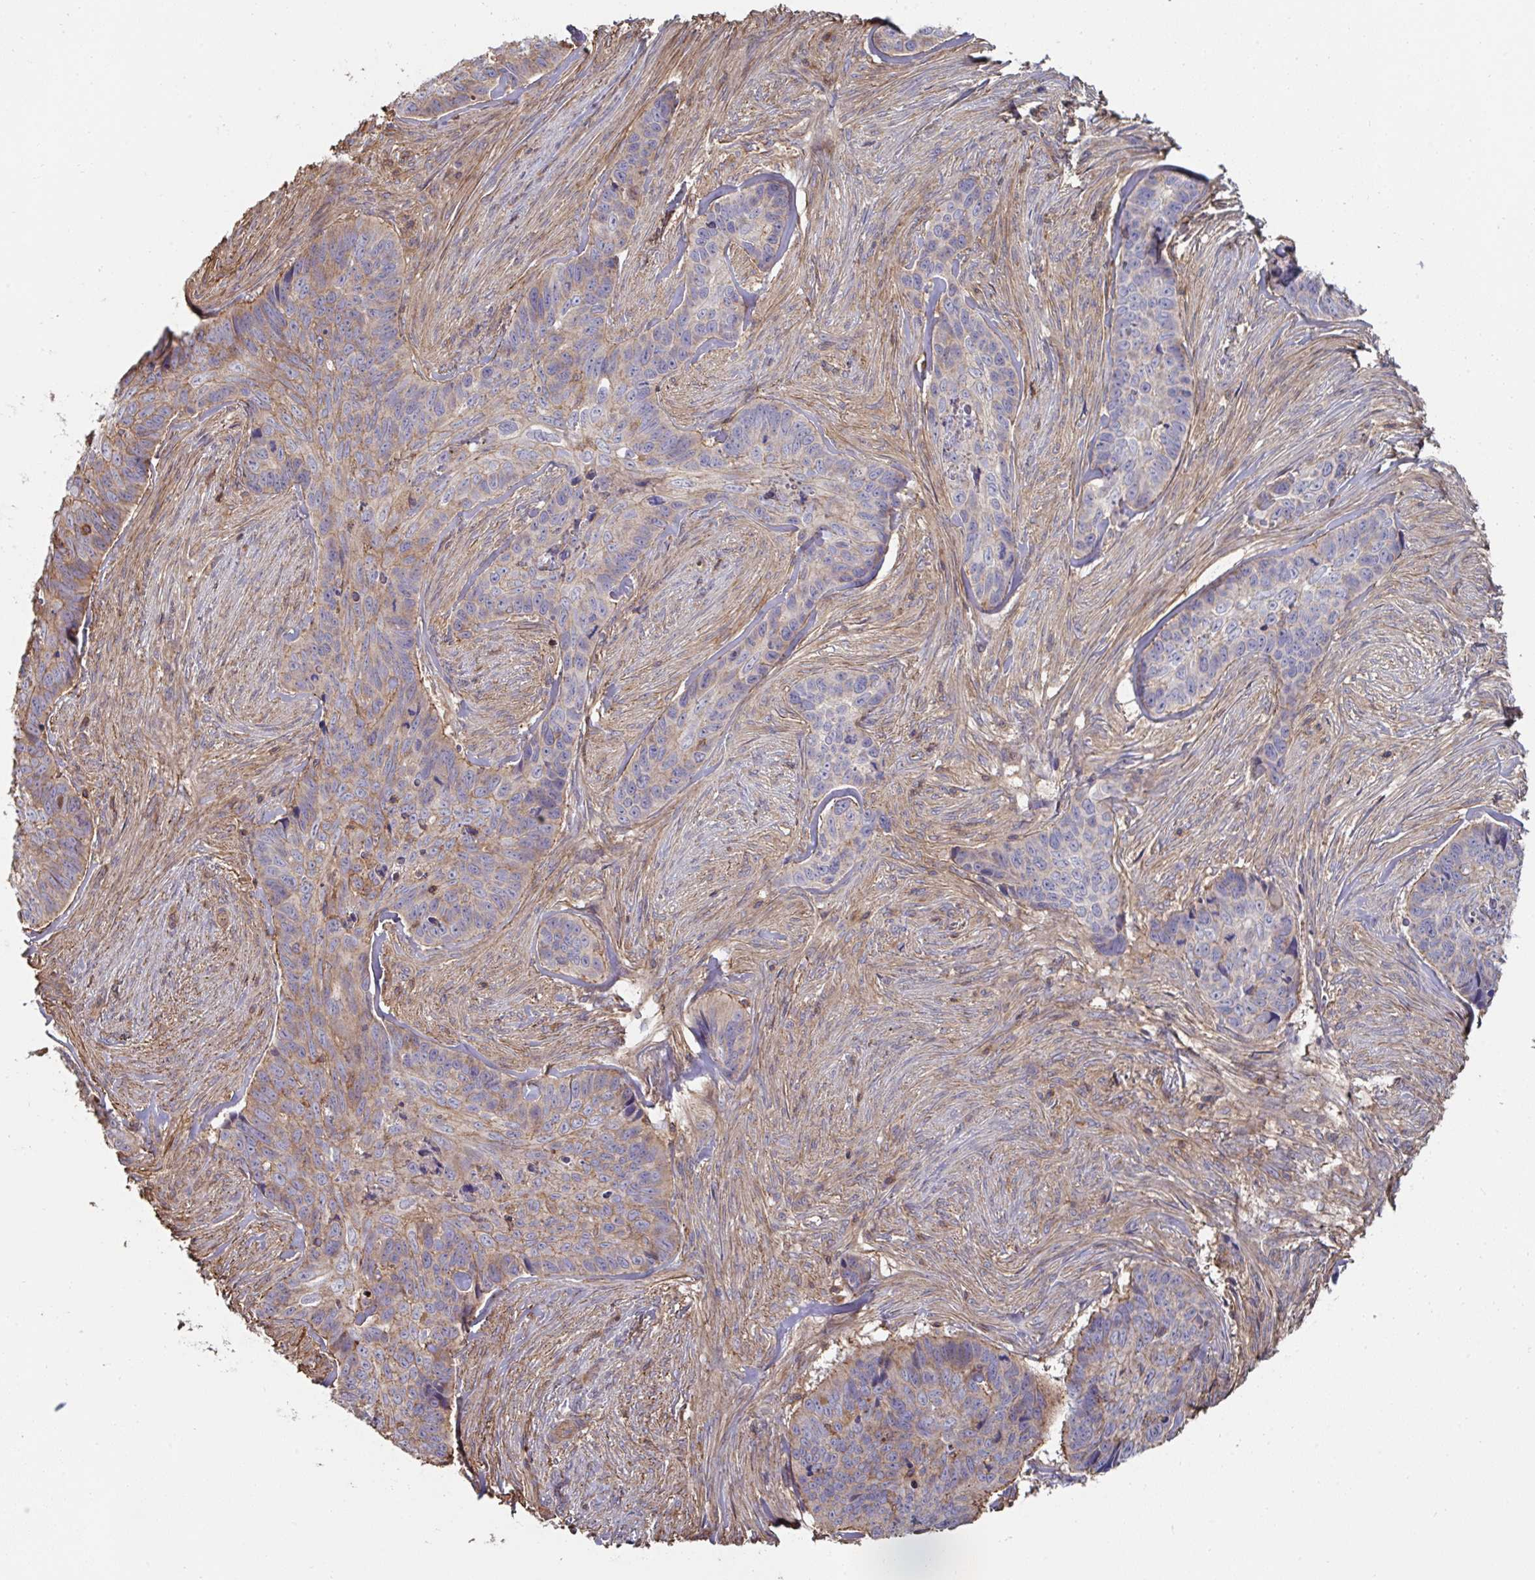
{"staining": {"intensity": "moderate", "quantity": "<25%", "location": "cytoplasmic/membranous"}, "tissue": "skin cancer", "cell_type": "Tumor cells", "image_type": "cancer", "snomed": [{"axis": "morphology", "description": "Basal cell carcinoma"}, {"axis": "topography", "description": "Skin"}], "caption": "Brown immunohistochemical staining in human skin cancer displays moderate cytoplasmic/membranous positivity in about <25% of tumor cells. The protein of interest is stained brown, and the nuclei are stained in blue (DAB IHC with brightfield microscopy, high magnification).", "gene": "DZANK1", "patient": {"sex": "female", "age": 82}}